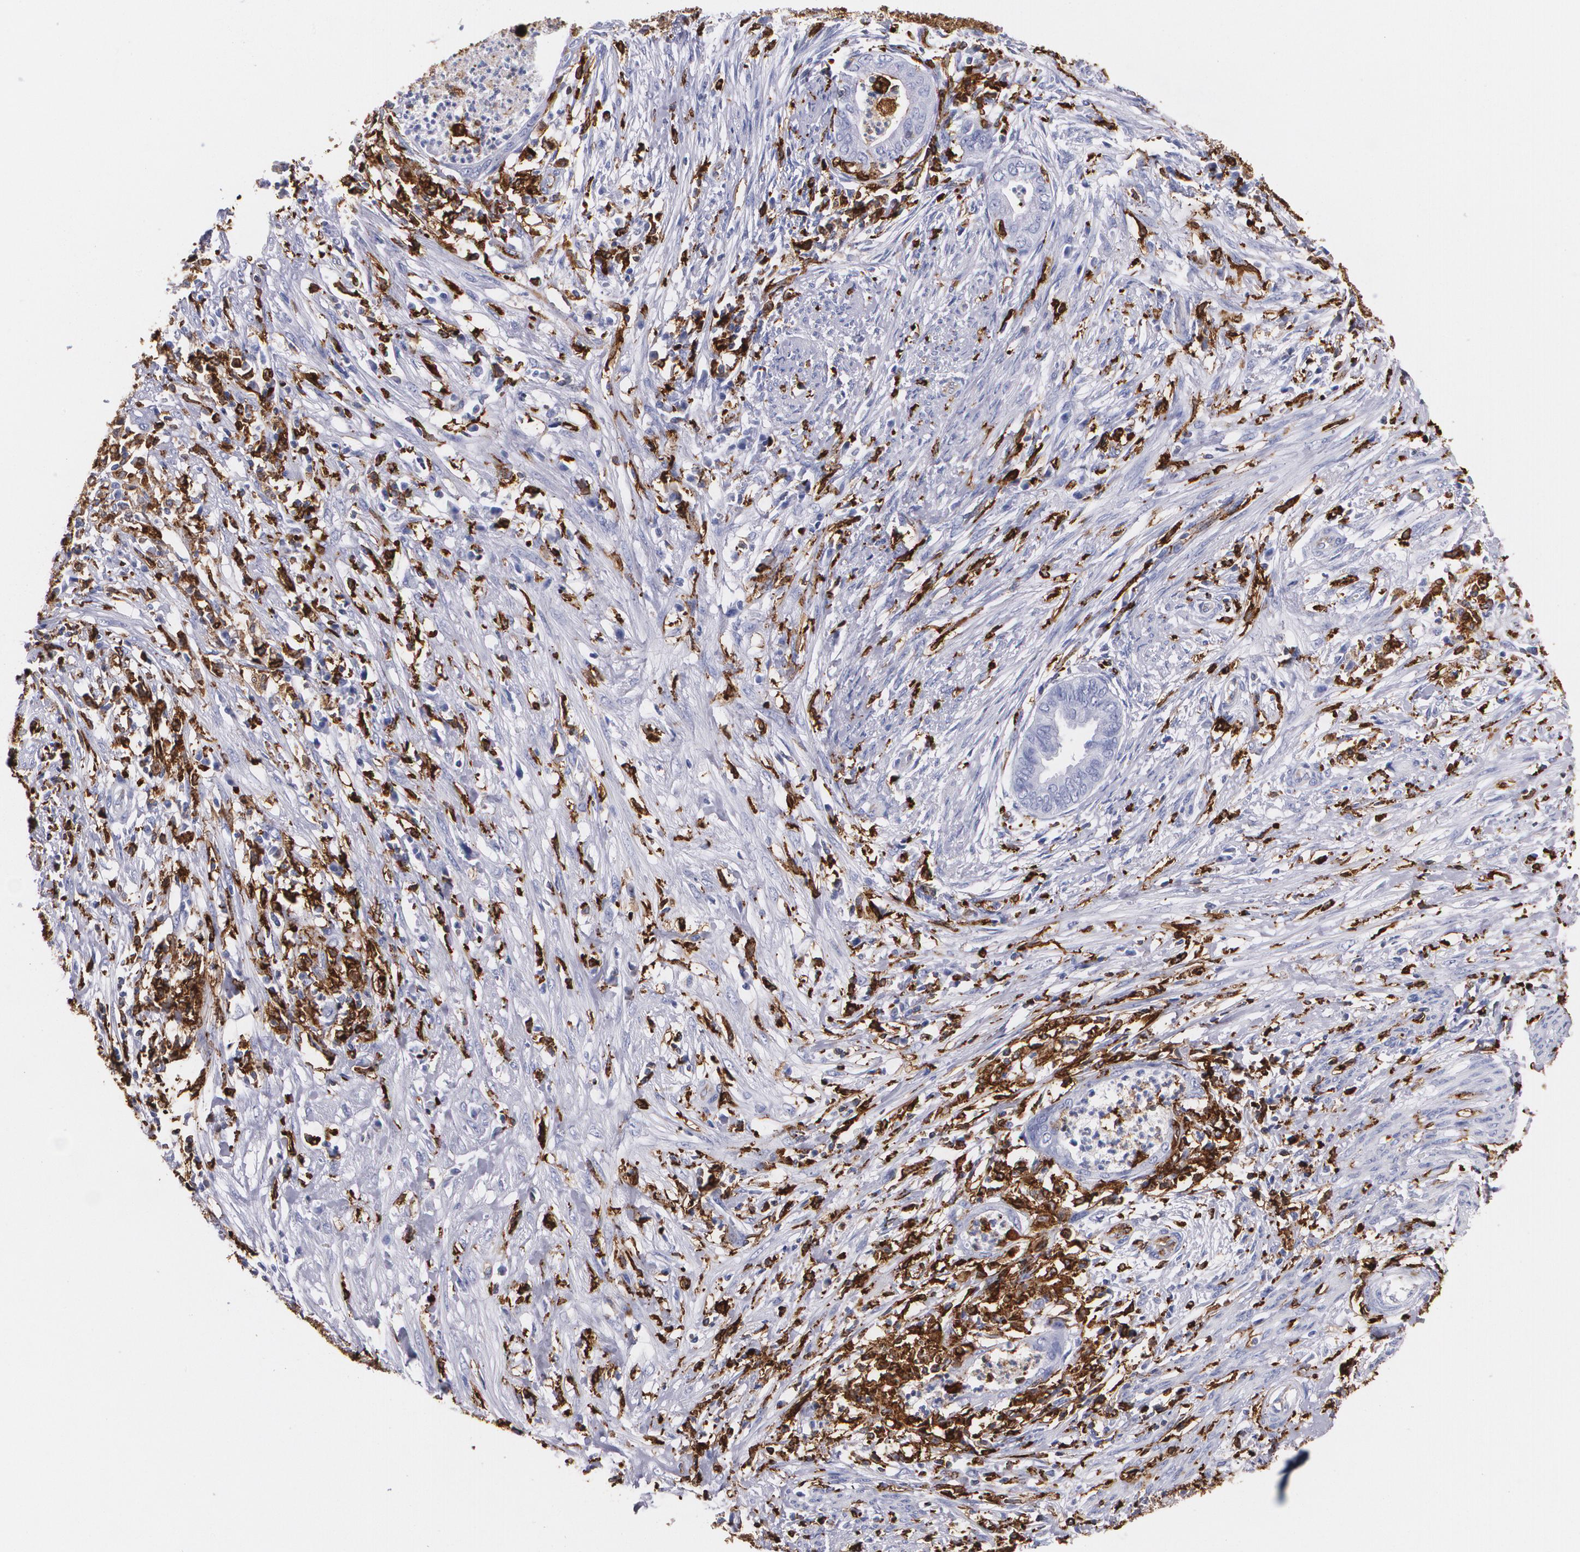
{"staining": {"intensity": "negative", "quantity": "none", "location": "none"}, "tissue": "endometrial cancer", "cell_type": "Tumor cells", "image_type": "cancer", "snomed": [{"axis": "morphology", "description": "Necrosis, NOS"}, {"axis": "morphology", "description": "Adenocarcinoma, NOS"}, {"axis": "topography", "description": "Endometrium"}], "caption": "DAB (3,3'-diaminobenzidine) immunohistochemical staining of human endometrial cancer (adenocarcinoma) reveals no significant expression in tumor cells.", "gene": "HLA-DRA", "patient": {"sex": "female", "age": 79}}